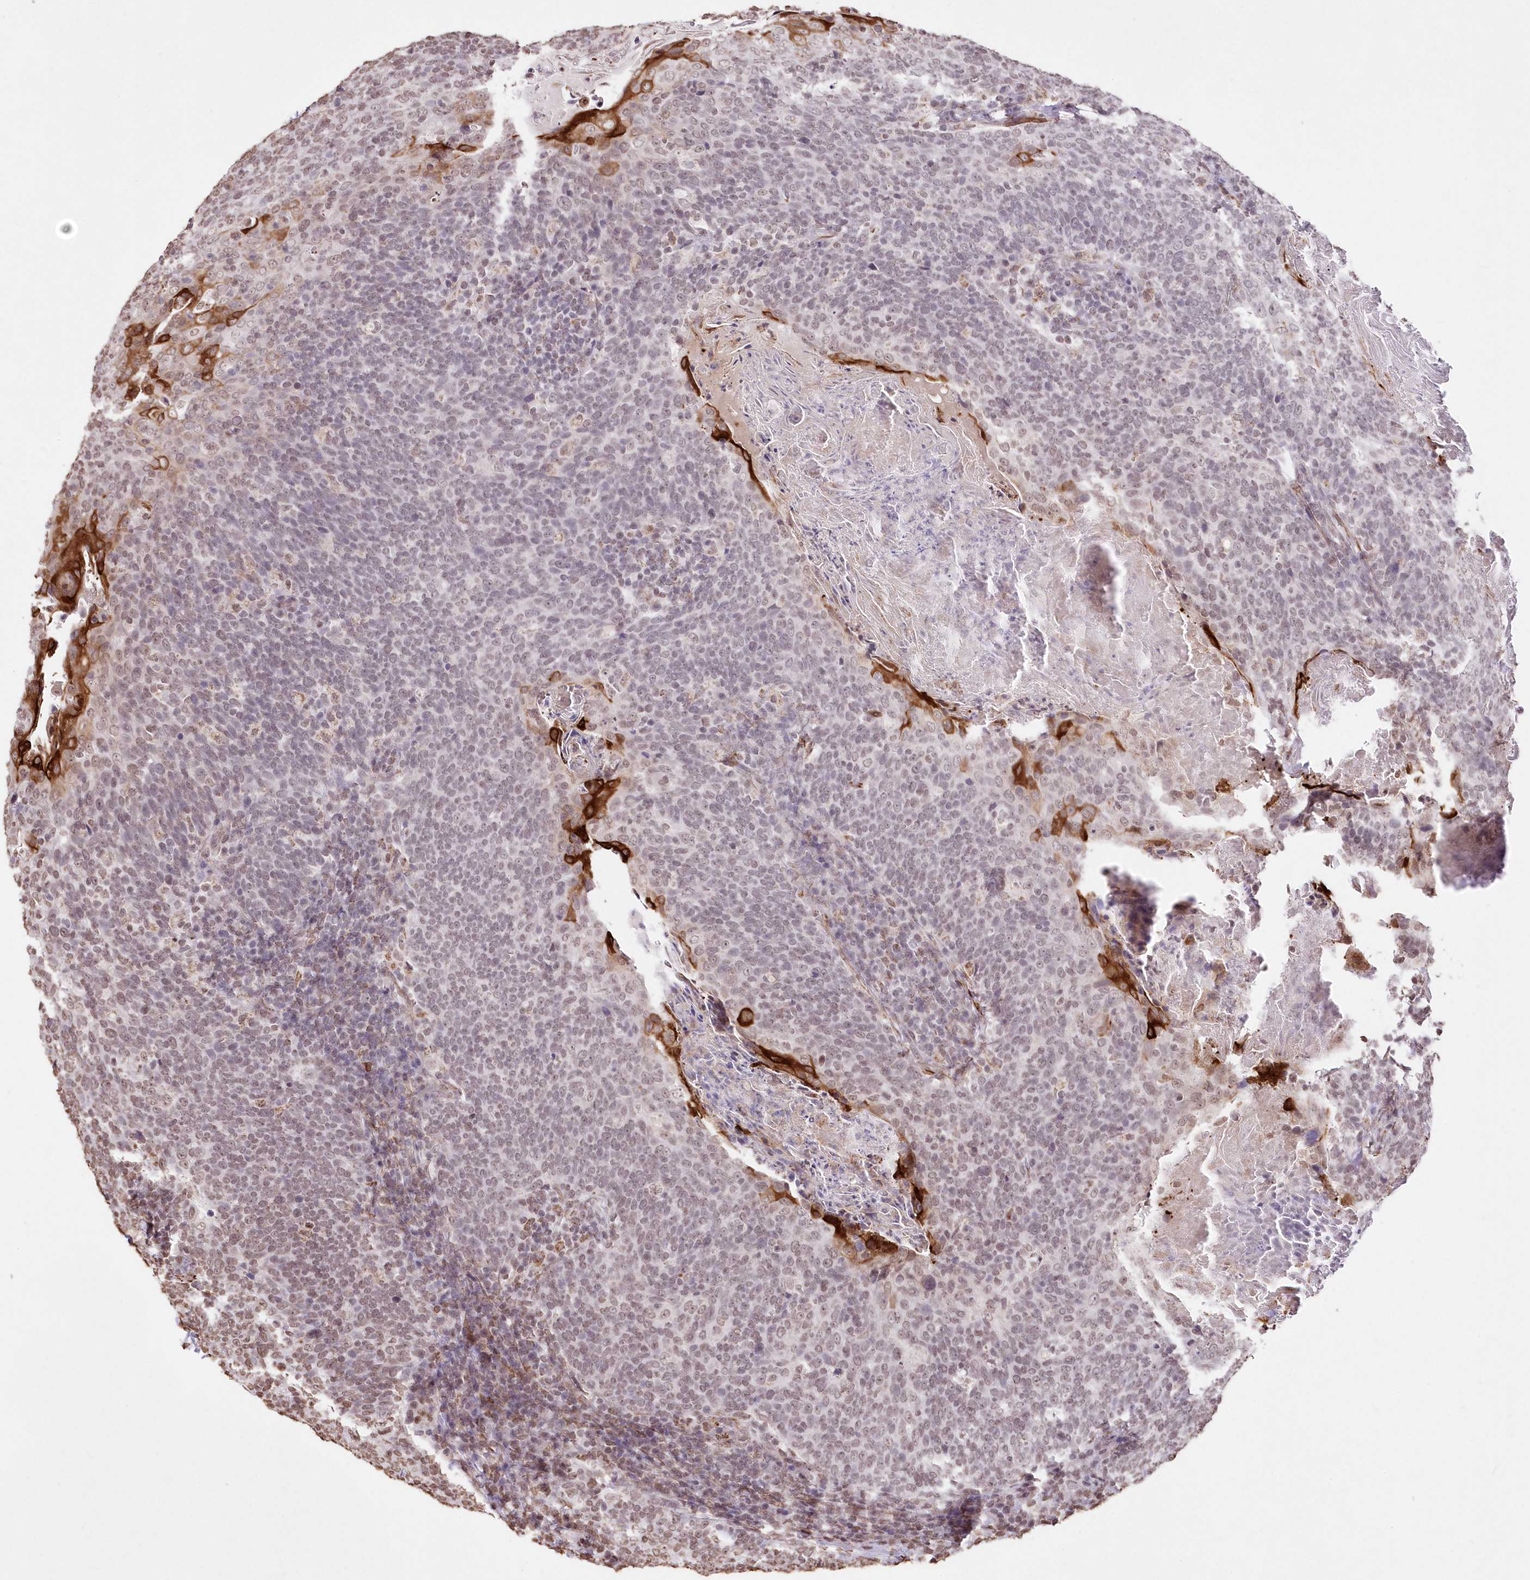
{"staining": {"intensity": "moderate", "quantity": "<25%", "location": "cytoplasmic/membranous,nuclear"}, "tissue": "head and neck cancer", "cell_type": "Tumor cells", "image_type": "cancer", "snomed": [{"axis": "morphology", "description": "Squamous cell carcinoma, NOS"}, {"axis": "morphology", "description": "Squamous cell carcinoma, metastatic, NOS"}, {"axis": "topography", "description": "Lymph node"}, {"axis": "topography", "description": "Head-Neck"}], "caption": "The micrograph reveals immunohistochemical staining of head and neck squamous cell carcinoma. There is moderate cytoplasmic/membranous and nuclear positivity is appreciated in approximately <25% of tumor cells.", "gene": "RBM27", "patient": {"sex": "male", "age": 62}}